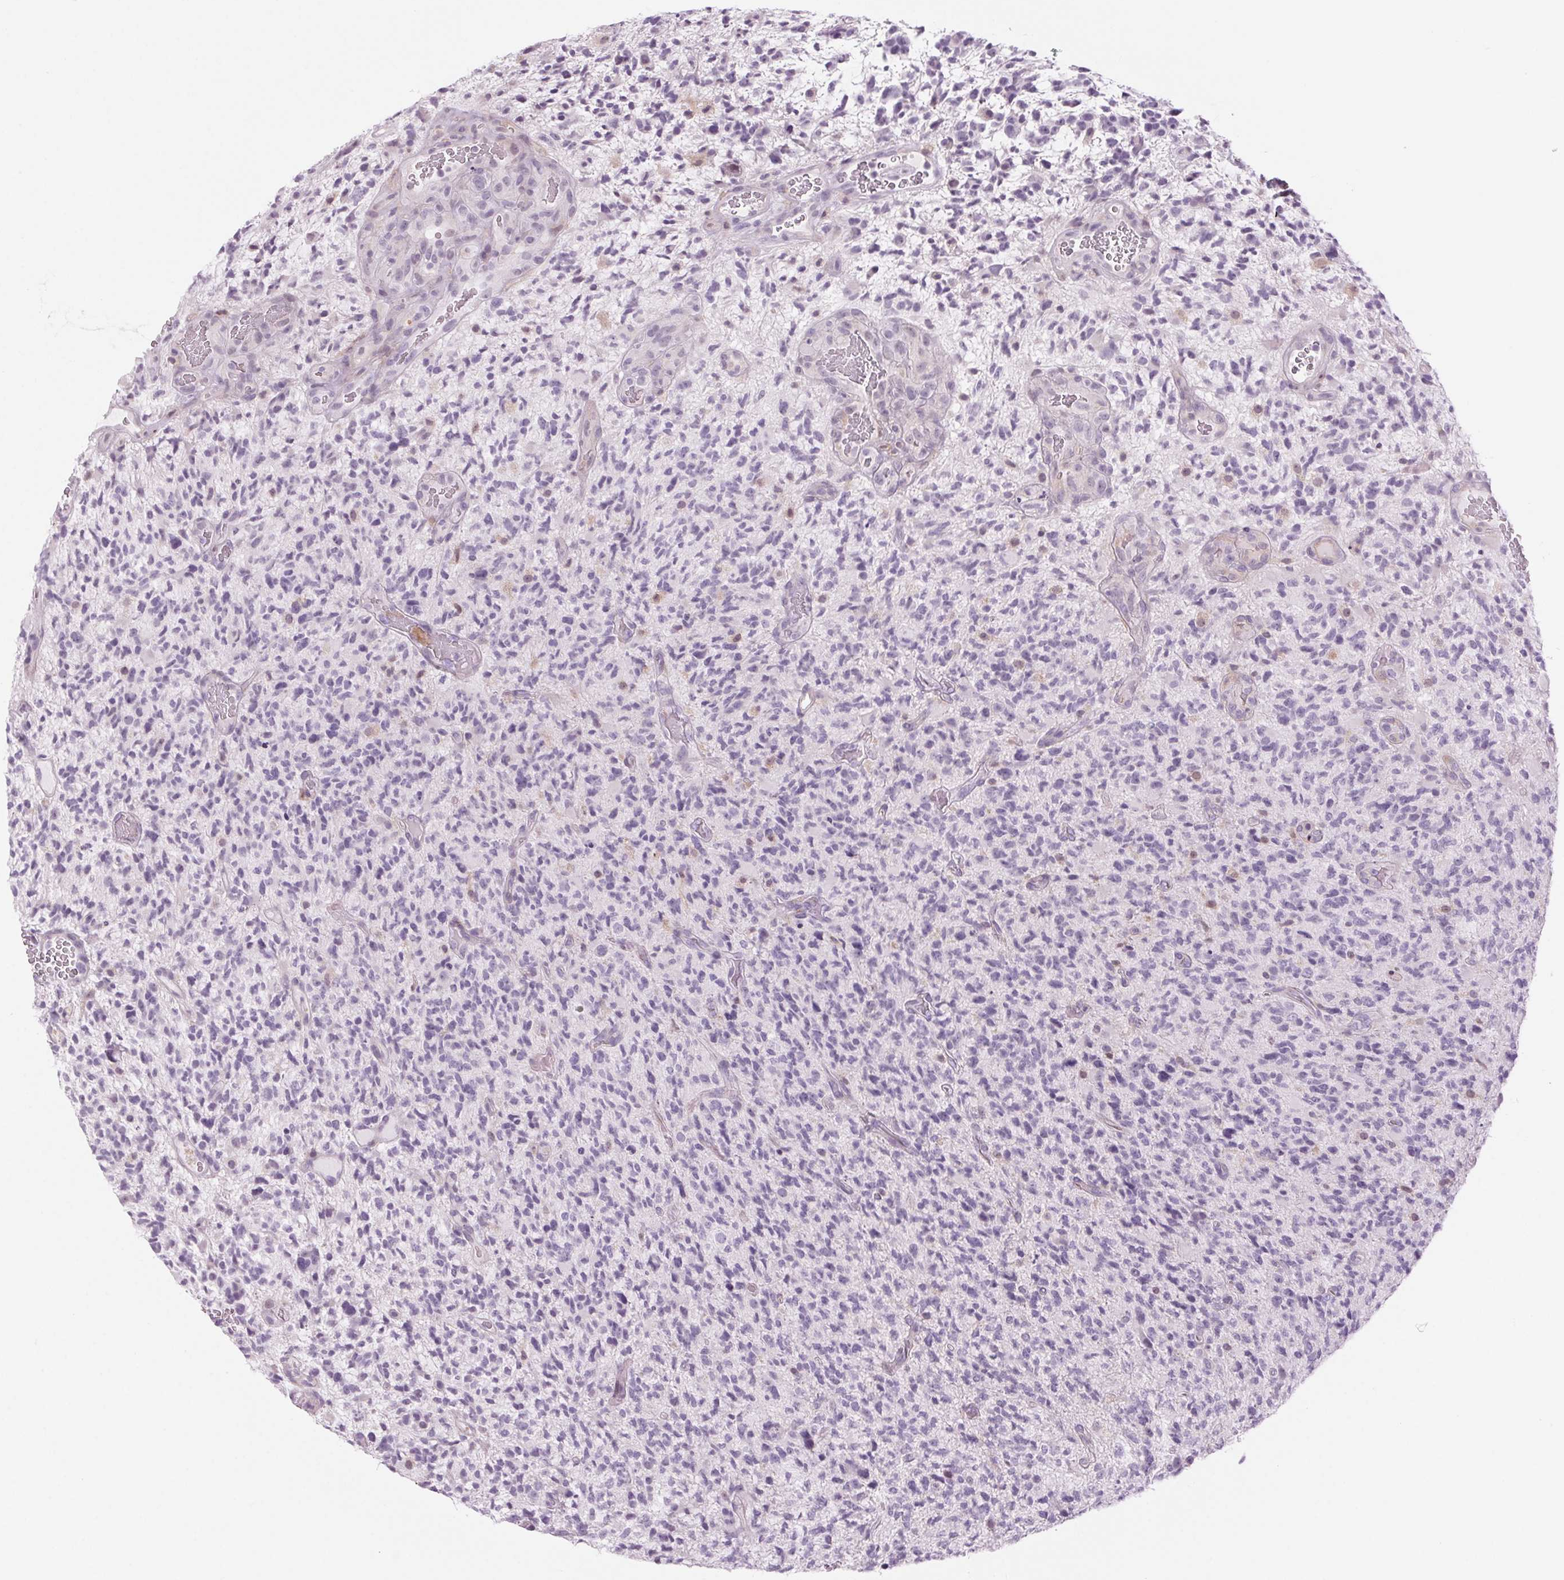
{"staining": {"intensity": "negative", "quantity": "none", "location": "none"}, "tissue": "glioma", "cell_type": "Tumor cells", "image_type": "cancer", "snomed": [{"axis": "morphology", "description": "Glioma, malignant, High grade"}, {"axis": "topography", "description": "Brain"}], "caption": "A high-resolution micrograph shows immunohistochemistry staining of glioma, which reveals no significant staining in tumor cells.", "gene": "SLC6A19", "patient": {"sex": "female", "age": 71}}